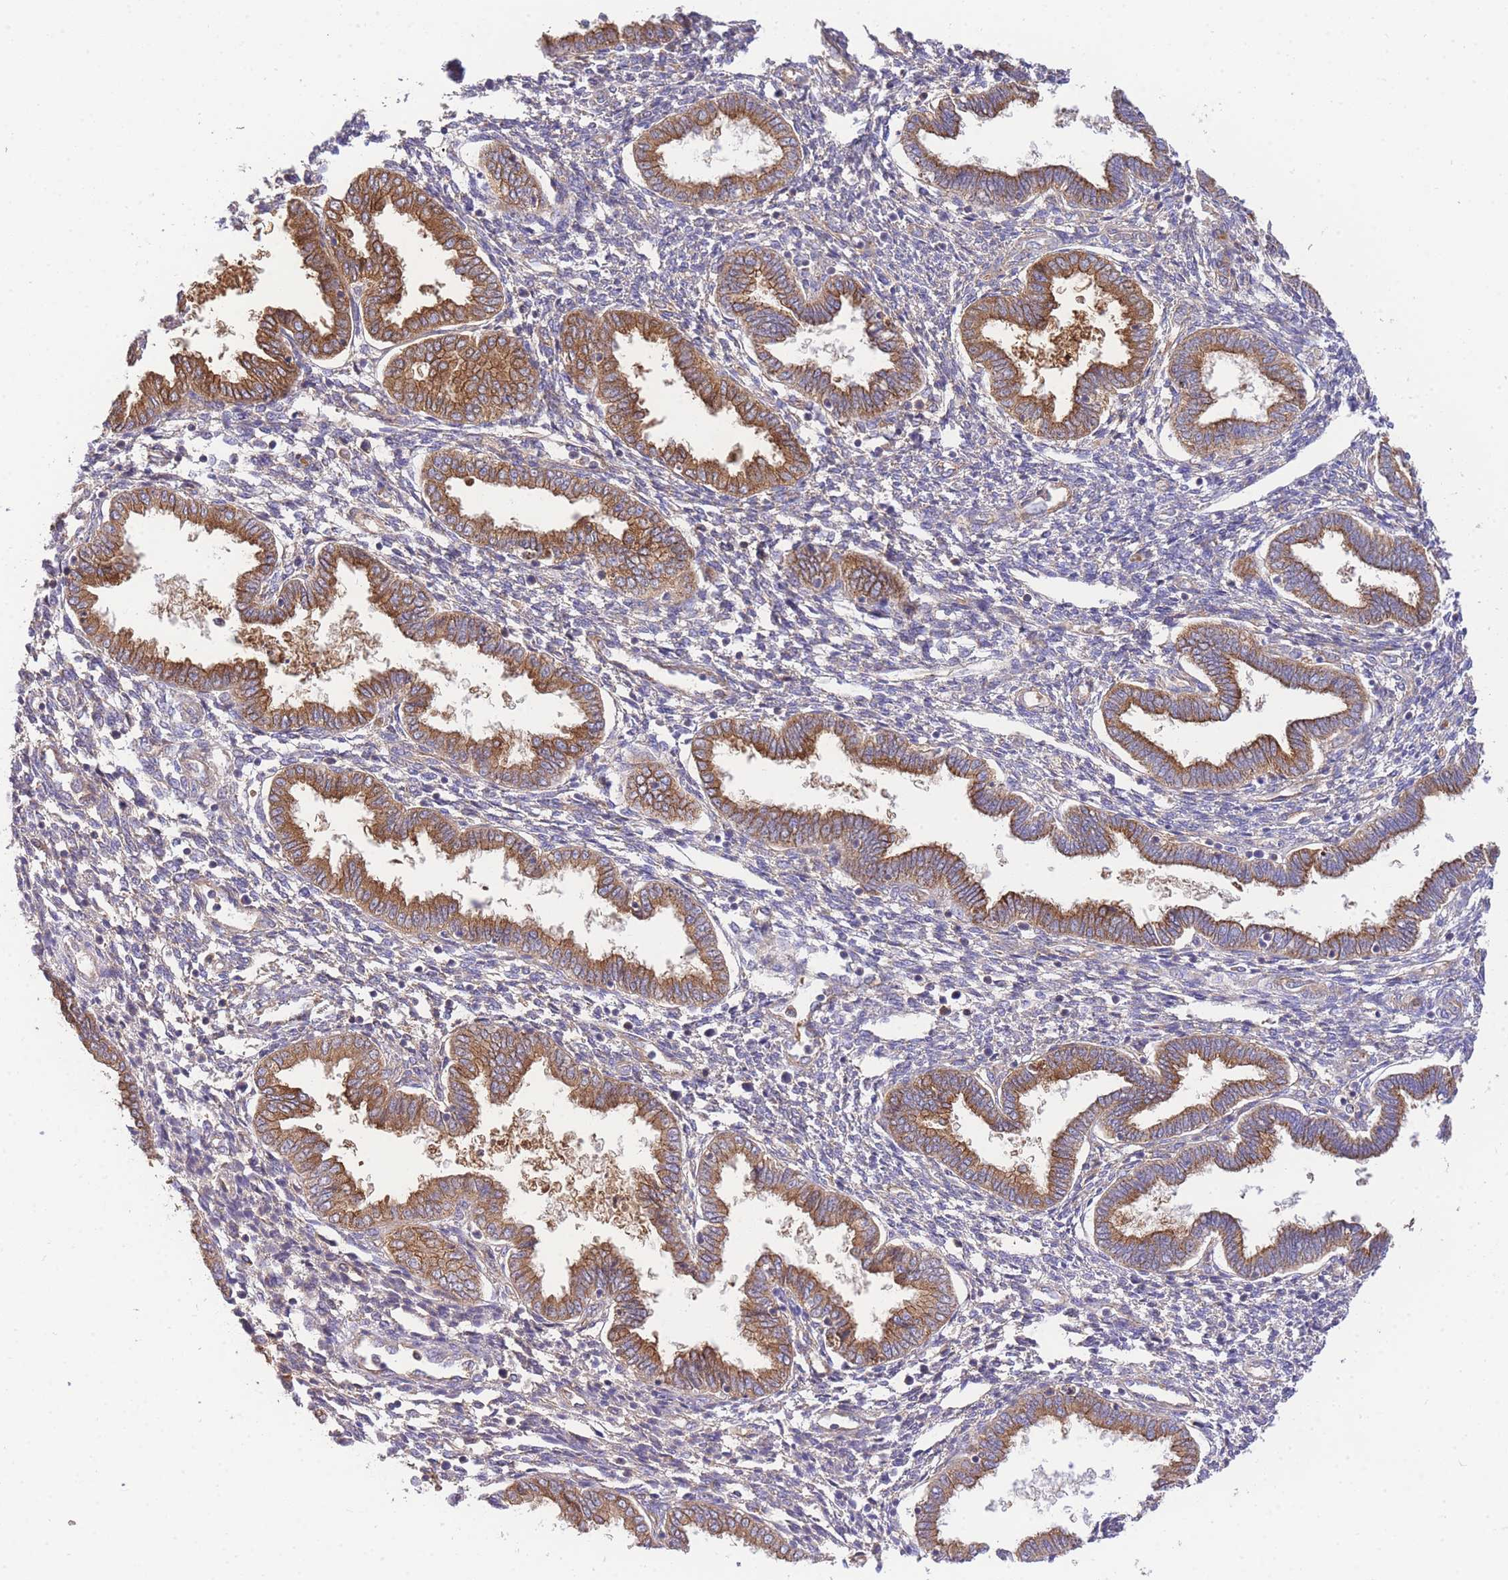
{"staining": {"intensity": "weak", "quantity": "25%-75%", "location": "cytoplasmic/membranous"}, "tissue": "endometrium", "cell_type": "Cells in endometrial stroma", "image_type": "normal", "snomed": [{"axis": "morphology", "description": "Normal tissue, NOS"}, {"axis": "topography", "description": "Endometrium"}], "caption": "High-power microscopy captured an immunohistochemistry (IHC) histopathology image of unremarkable endometrium, revealing weak cytoplasmic/membranous staining in about 25%-75% of cells in endometrial stroma.", "gene": "INSYN2B", "patient": {"sex": "female", "age": 33}}